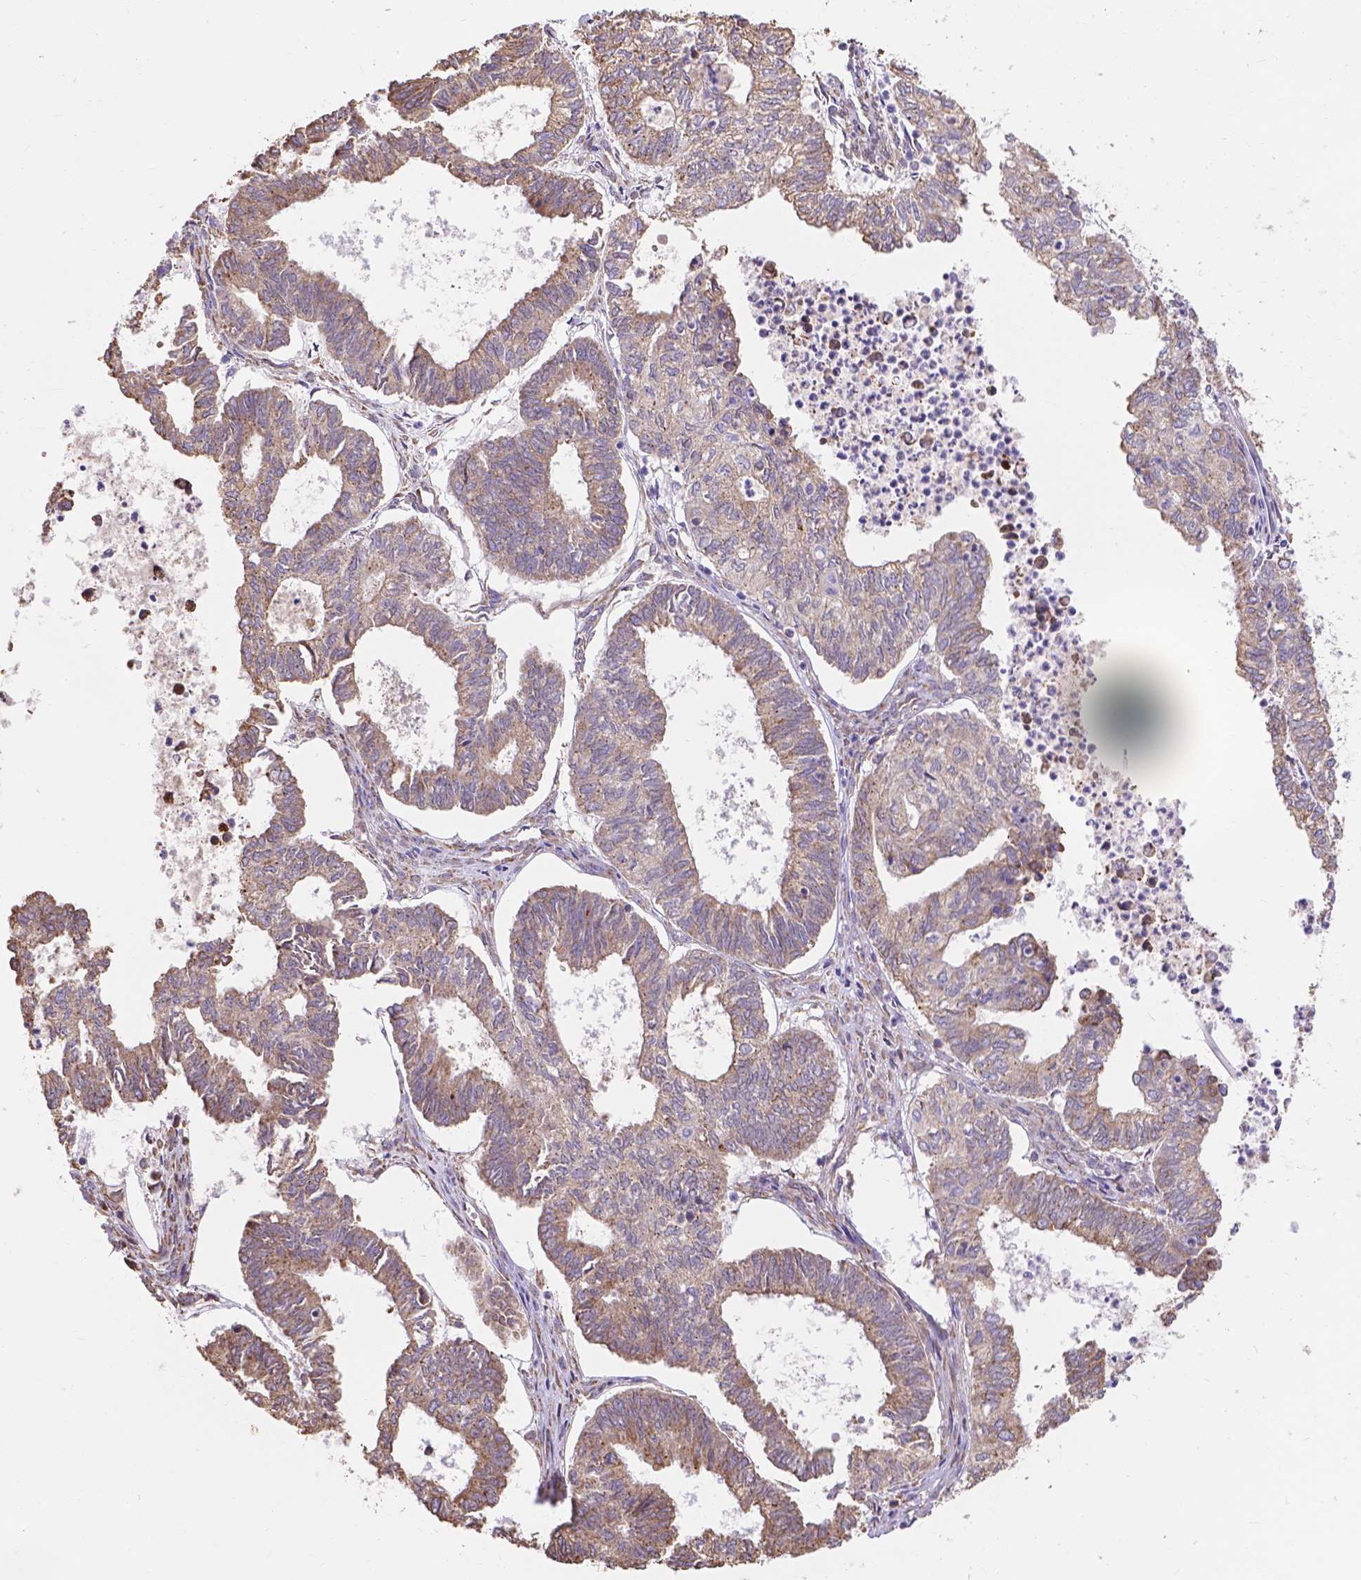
{"staining": {"intensity": "moderate", "quantity": "25%-75%", "location": "cytoplasmic/membranous"}, "tissue": "ovarian cancer", "cell_type": "Tumor cells", "image_type": "cancer", "snomed": [{"axis": "morphology", "description": "Carcinoma, endometroid"}, {"axis": "topography", "description": "Ovary"}], "caption": "A brown stain labels moderate cytoplasmic/membranous staining of a protein in ovarian endometroid carcinoma tumor cells.", "gene": "IPO11", "patient": {"sex": "female", "age": 64}}